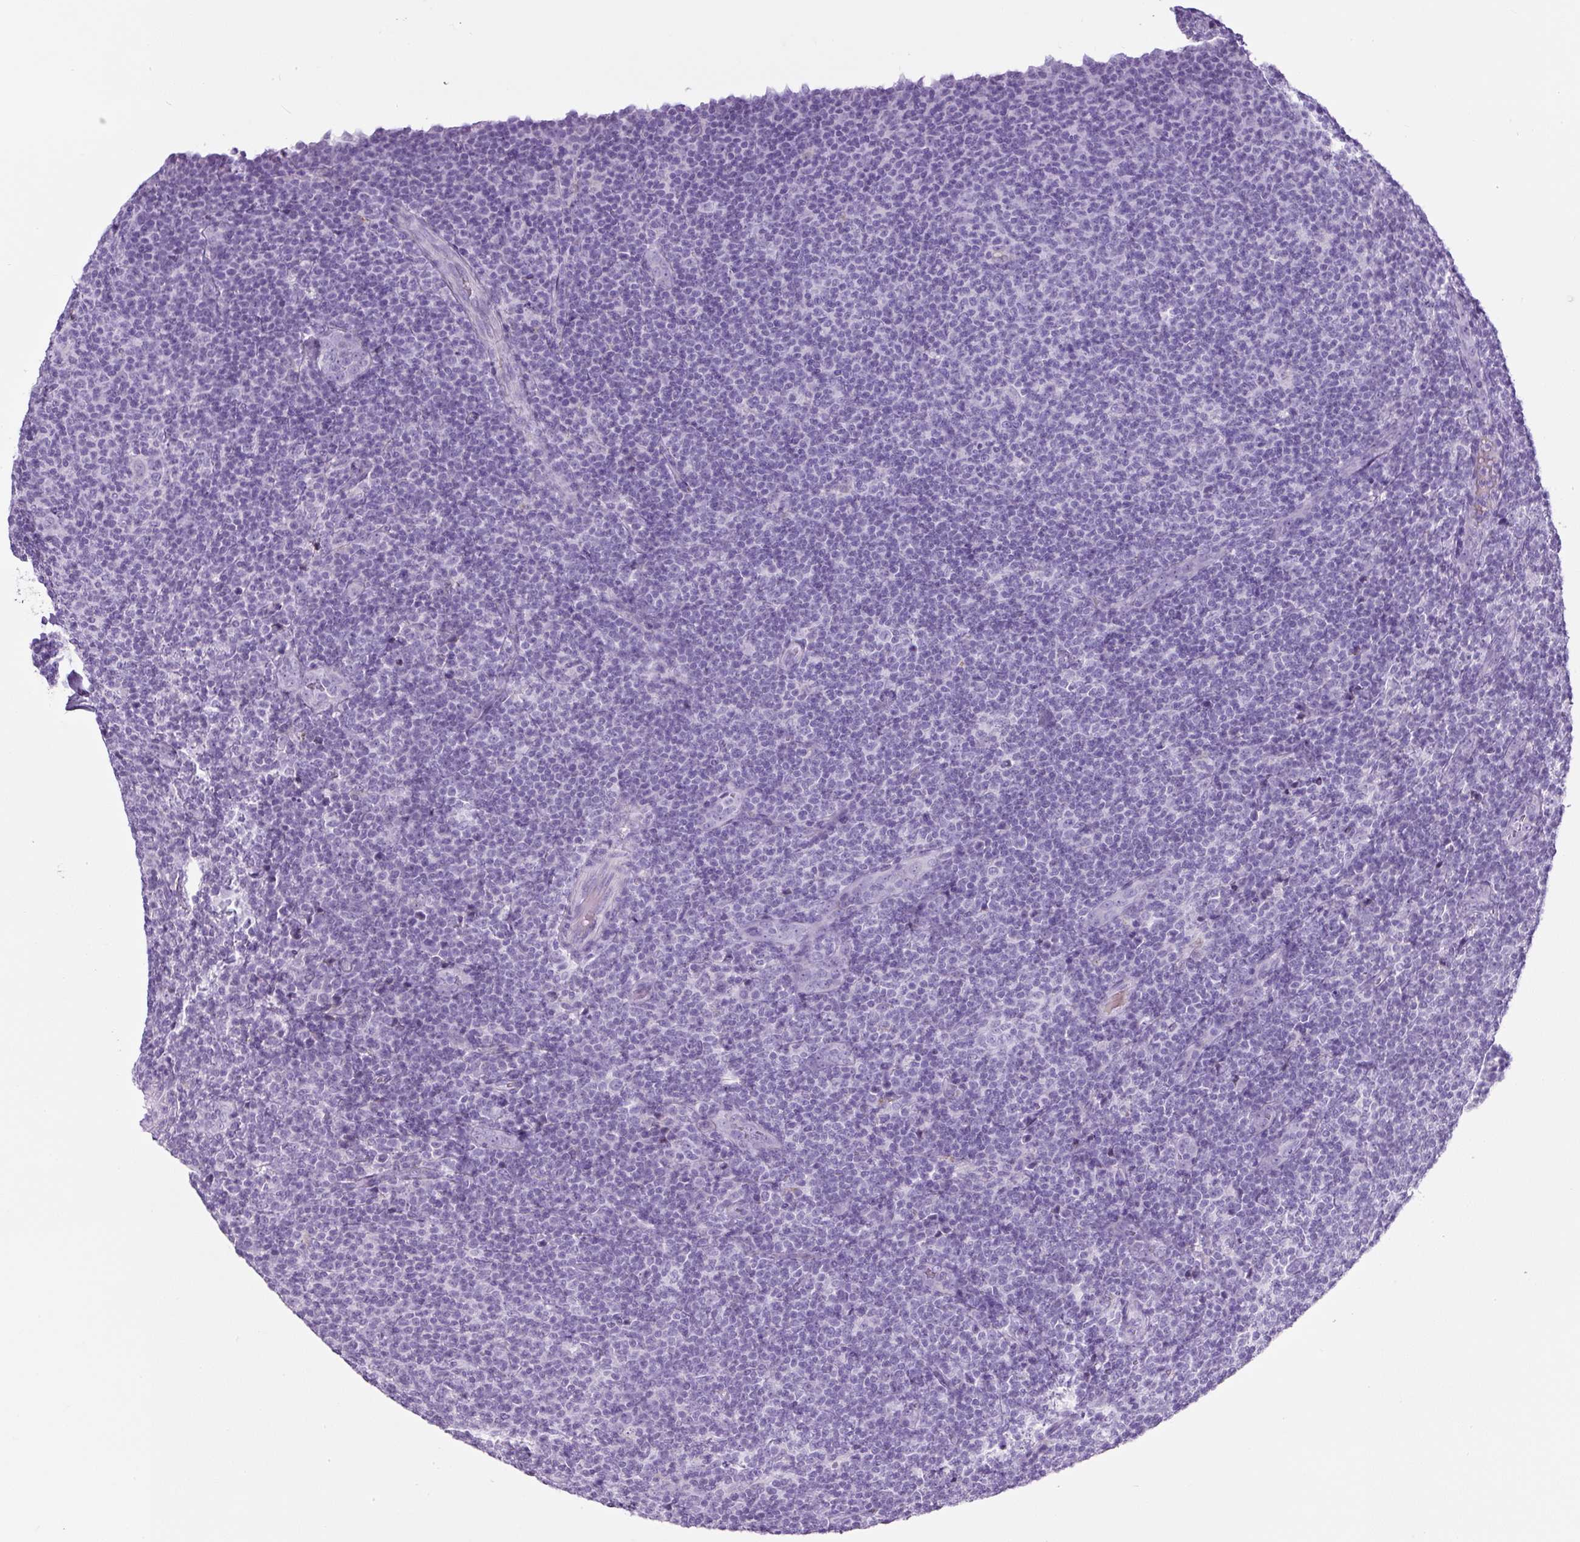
{"staining": {"intensity": "negative", "quantity": "none", "location": "none"}, "tissue": "lymphoma", "cell_type": "Tumor cells", "image_type": "cancer", "snomed": [{"axis": "morphology", "description": "Malignant lymphoma, non-Hodgkin's type, Low grade"}, {"axis": "topography", "description": "Lymph node"}], "caption": "An image of human malignant lymphoma, non-Hodgkin's type (low-grade) is negative for staining in tumor cells.", "gene": "TMEM200B", "patient": {"sex": "male", "age": 66}}